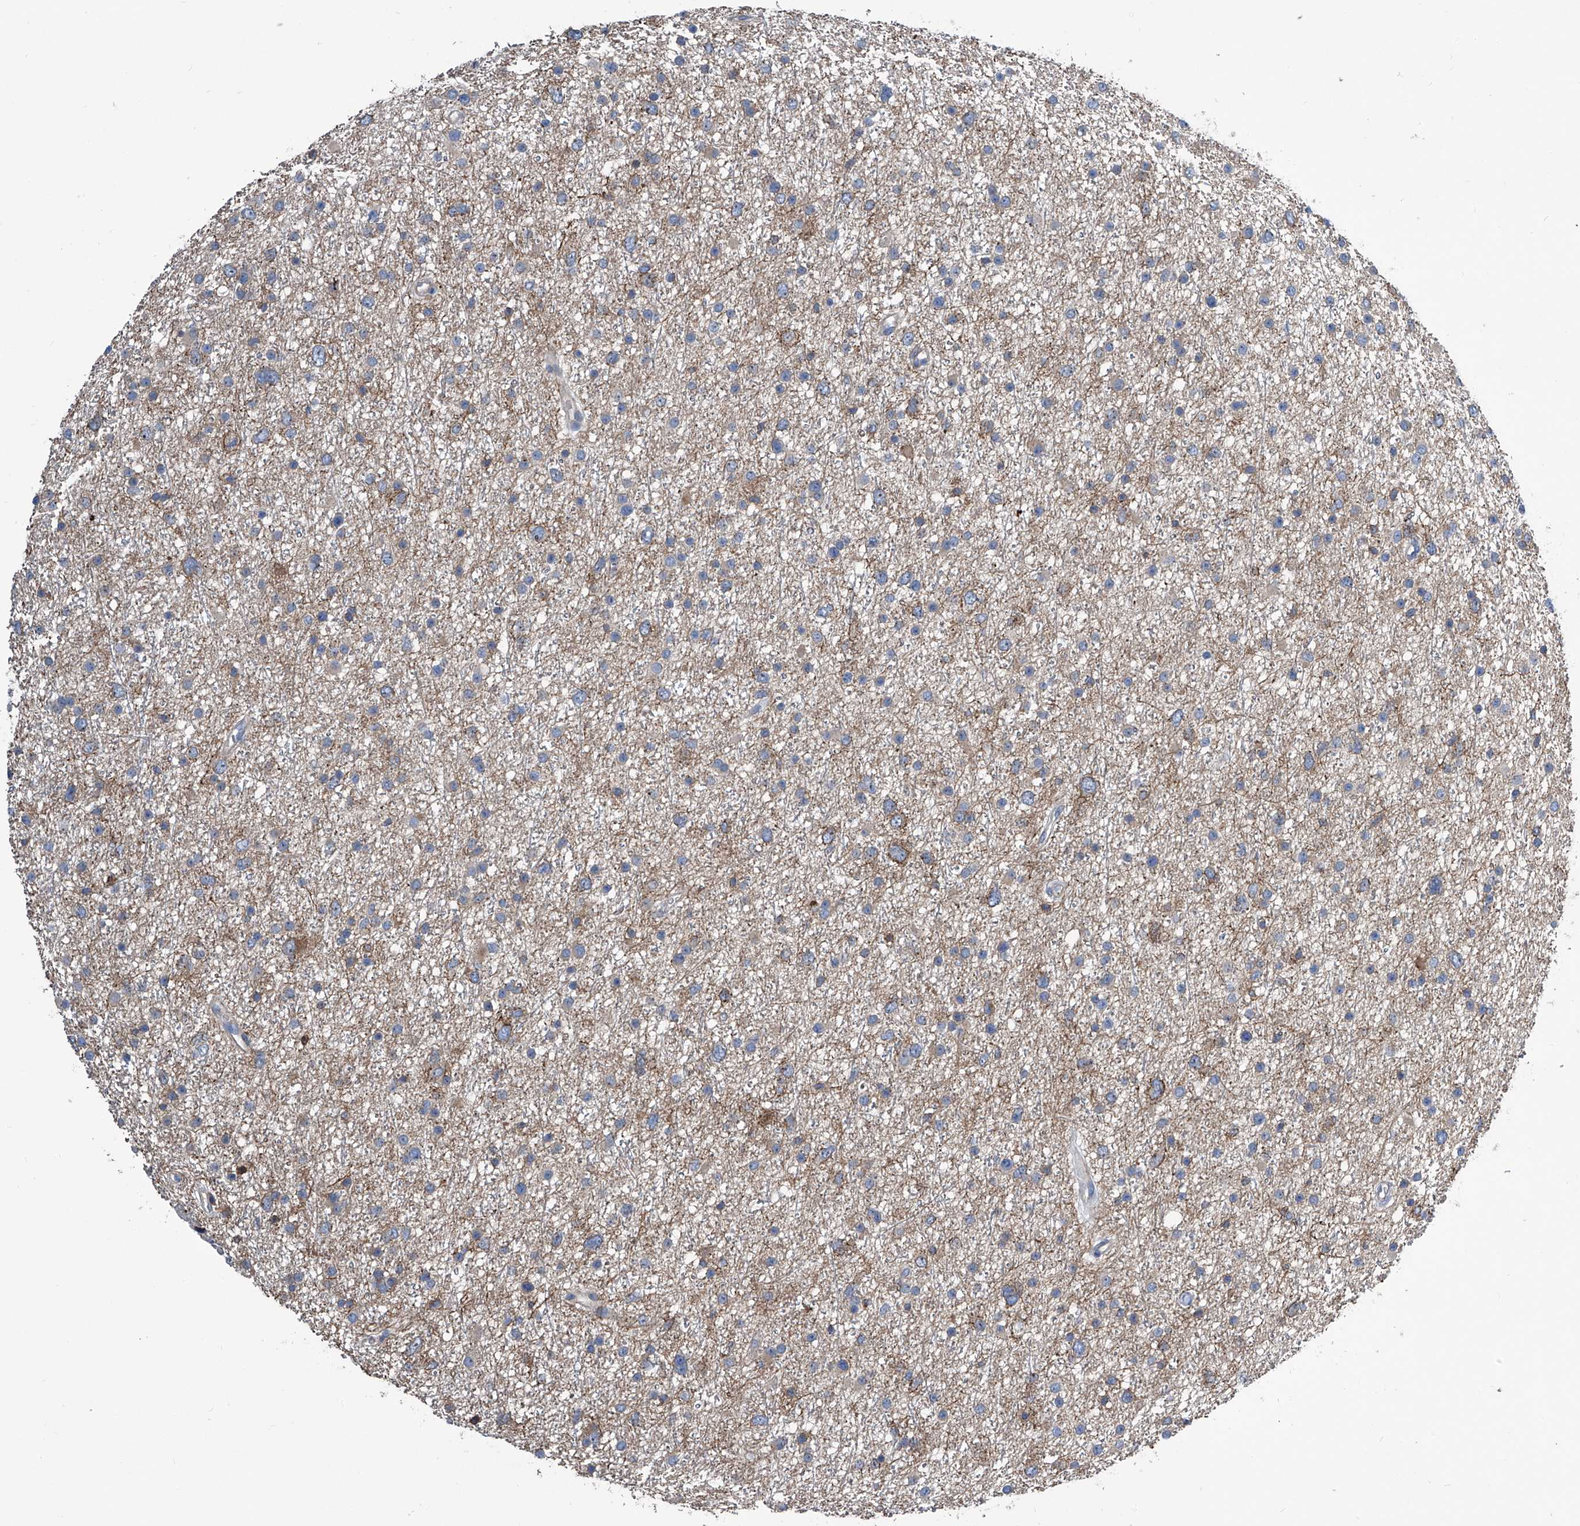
{"staining": {"intensity": "weak", "quantity": "25%-75%", "location": "cytoplasmic/membranous"}, "tissue": "glioma", "cell_type": "Tumor cells", "image_type": "cancer", "snomed": [{"axis": "morphology", "description": "Glioma, malignant, Low grade"}, {"axis": "topography", "description": "Cerebral cortex"}], "caption": "IHC (DAB (3,3'-diaminobenzidine)) staining of human glioma reveals weak cytoplasmic/membranous protein expression in about 25%-75% of tumor cells.", "gene": "ZNF484", "patient": {"sex": "female", "age": 39}}